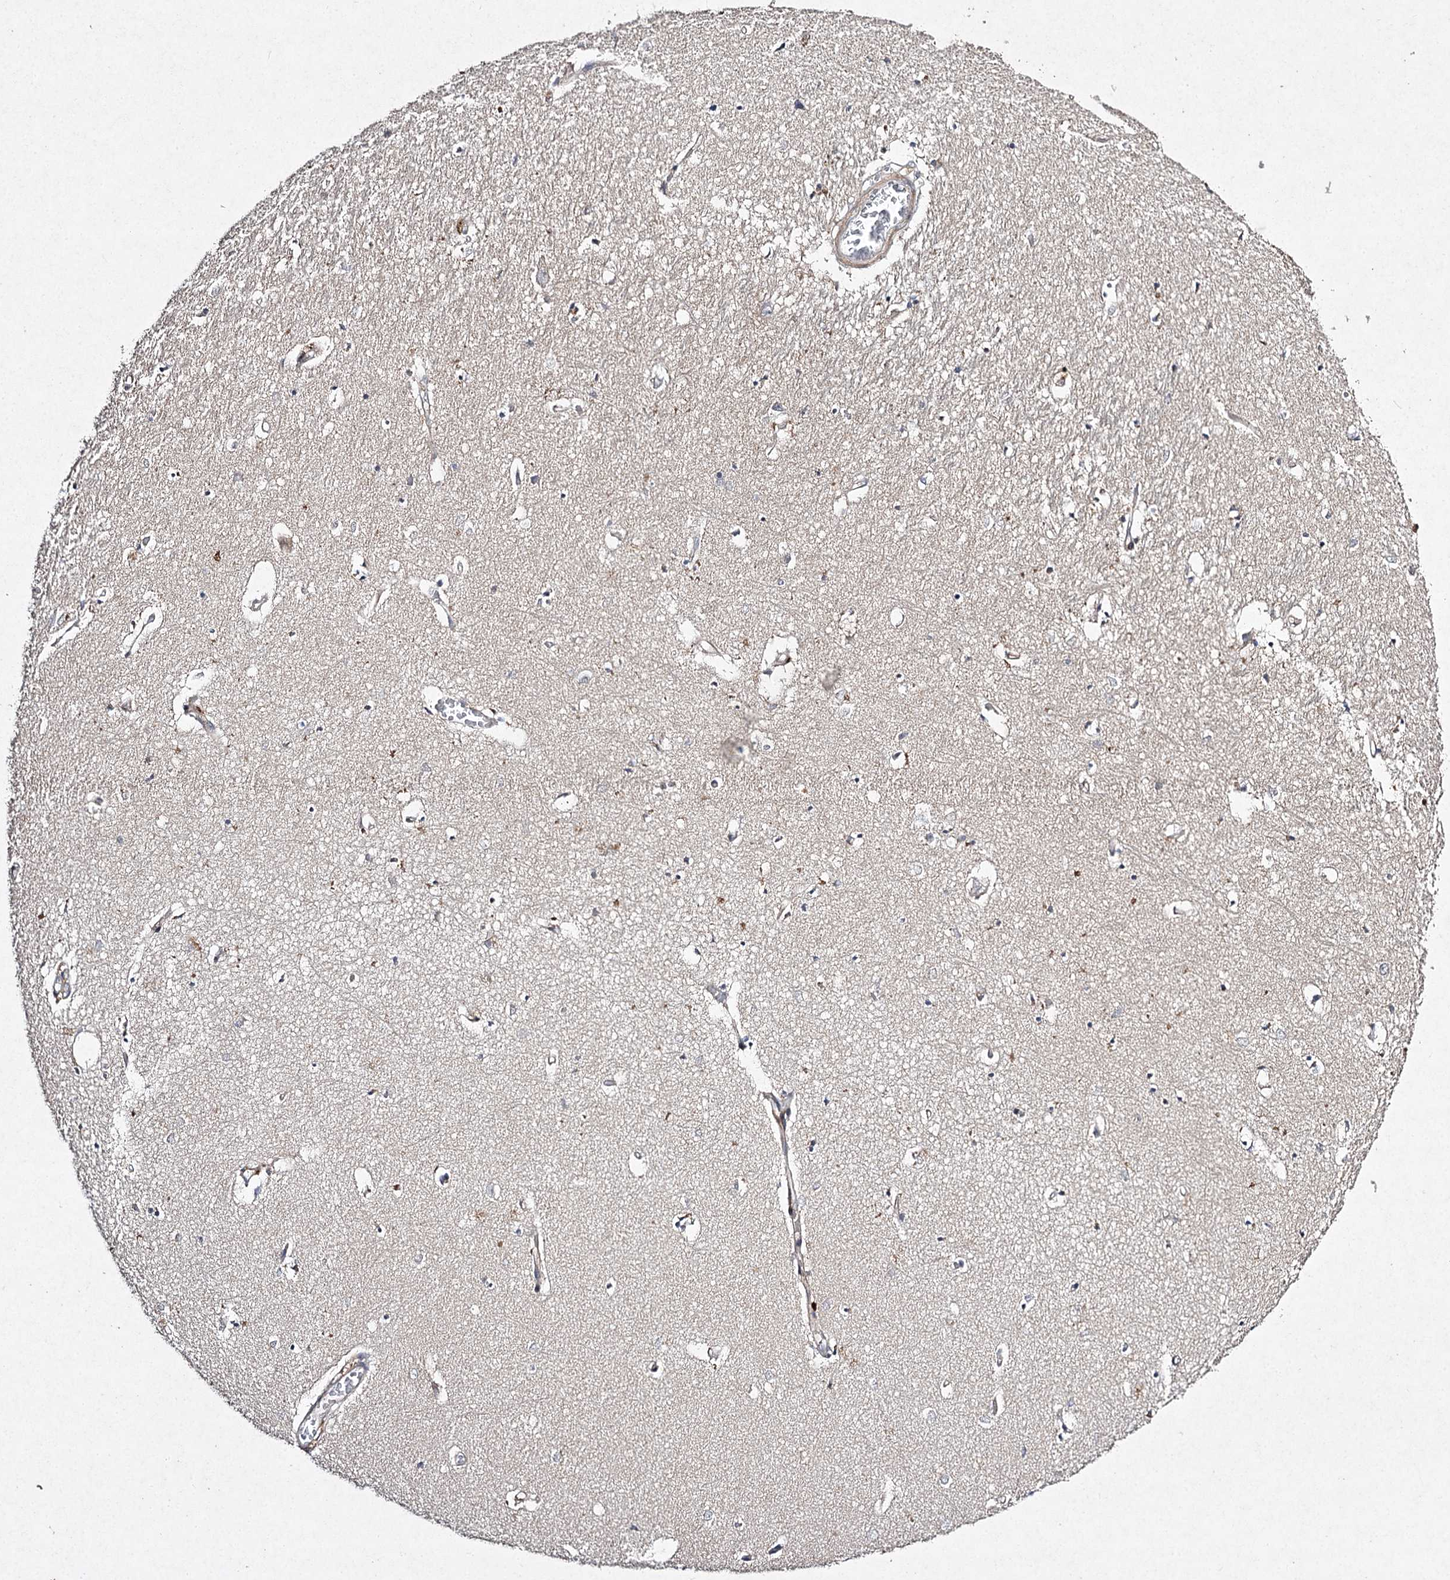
{"staining": {"intensity": "weak", "quantity": "<25%", "location": "cytoplasmic/membranous"}, "tissue": "hippocampus", "cell_type": "Glial cells", "image_type": "normal", "snomed": [{"axis": "morphology", "description": "Normal tissue, NOS"}, {"axis": "topography", "description": "Hippocampus"}], "caption": "Immunohistochemical staining of unremarkable human hippocampus displays no significant staining in glial cells.", "gene": "FANCL", "patient": {"sex": "female", "age": 64}}